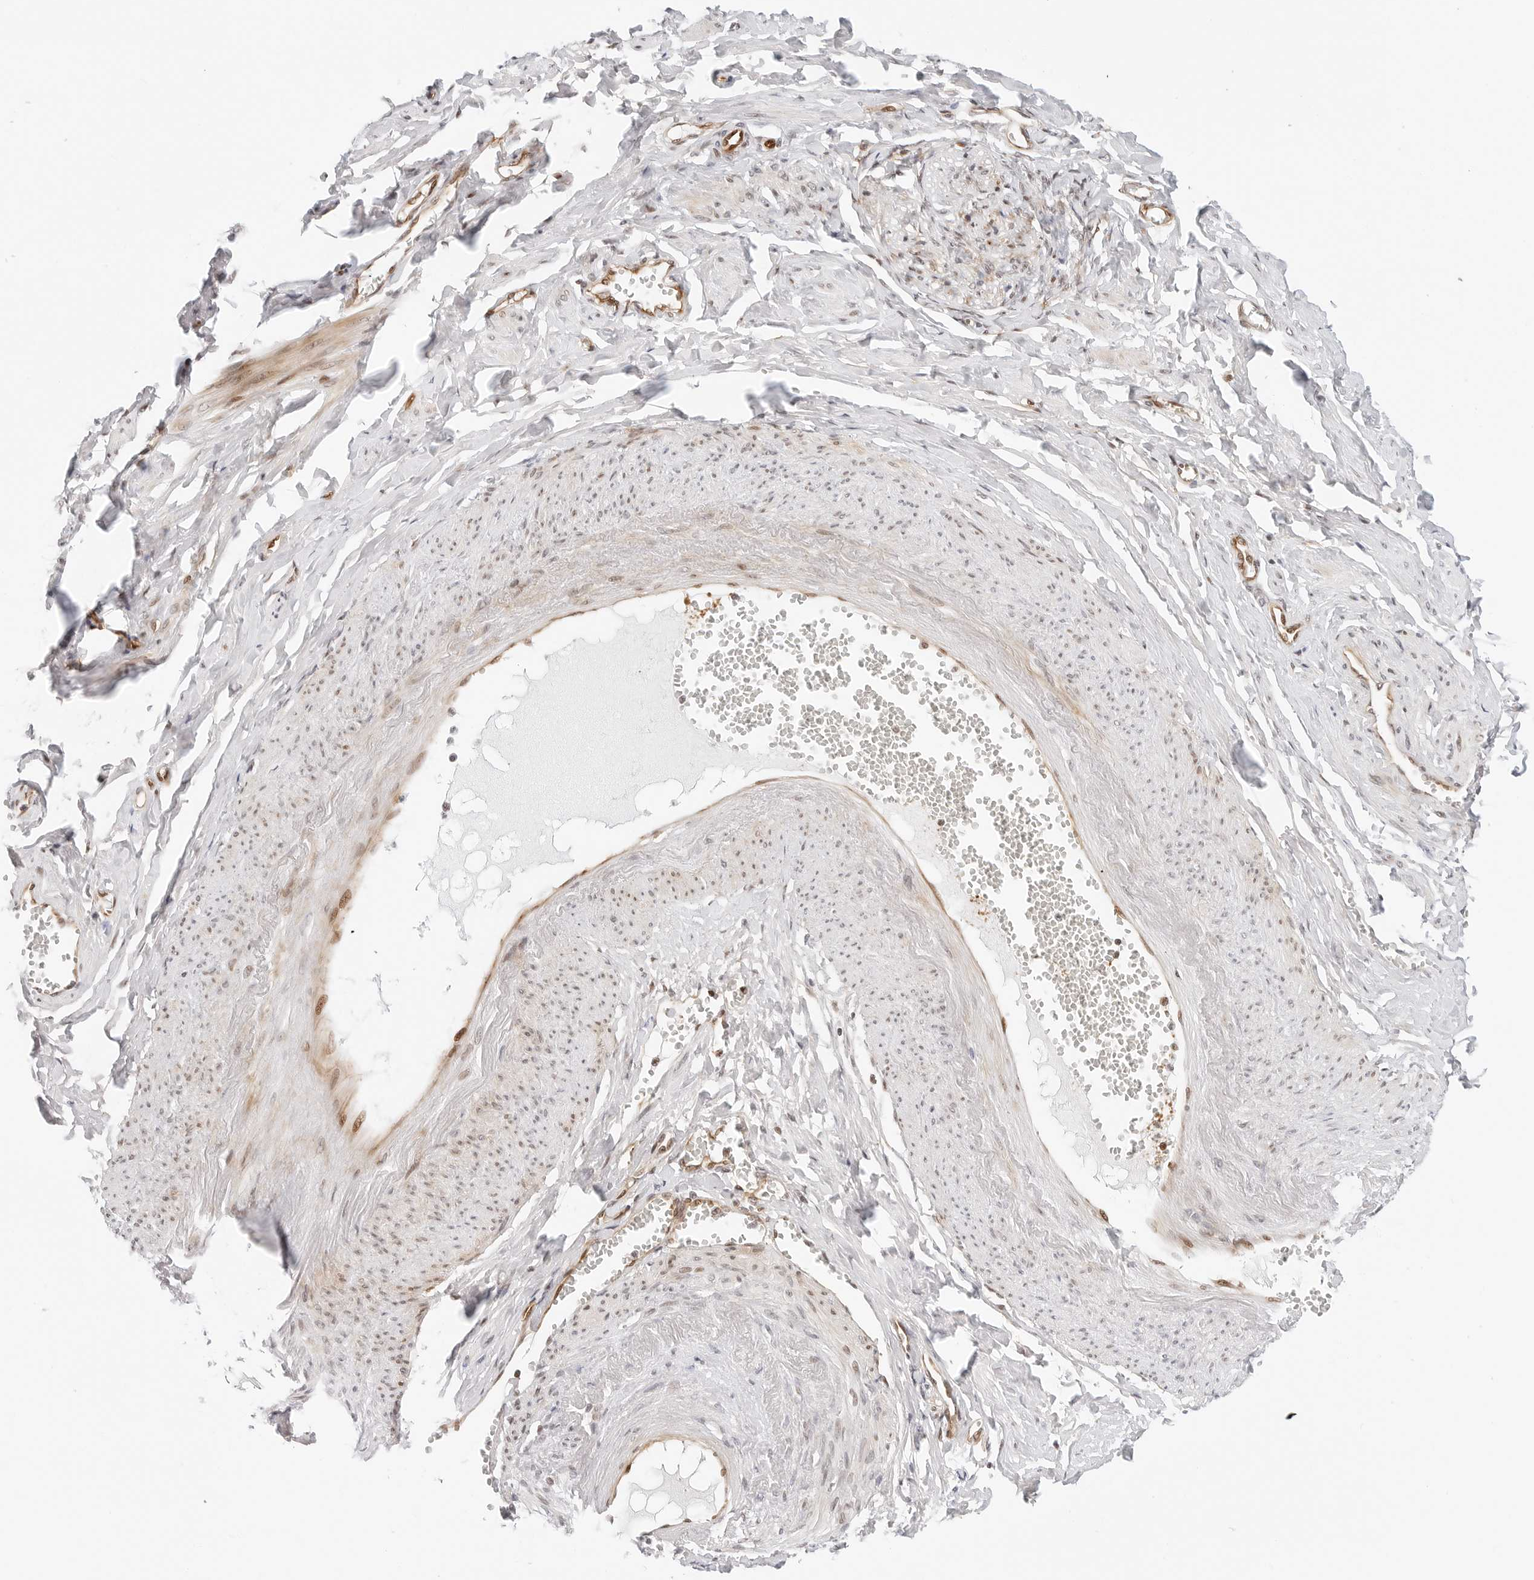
{"staining": {"intensity": "negative", "quantity": "none", "location": "none"}, "tissue": "soft tissue", "cell_type": "Fibroblasts", "image_type": "normal", "snomed": [{"axis": "morphology", "description": "Normal tissue, NOS"}, {"axis": "topography", "description": "Vascular tissue"}, {"axis": "topography", "description": "Fallopian tube"}, {"axis": "topography", "description": "Ovary"}], "caption": "Histopathology image shows no significant protein positivity in fibroblasts of unremarkable soft tissue.", "gene": "ZNF613", "patient": {"sex": "female", "age": 67}}